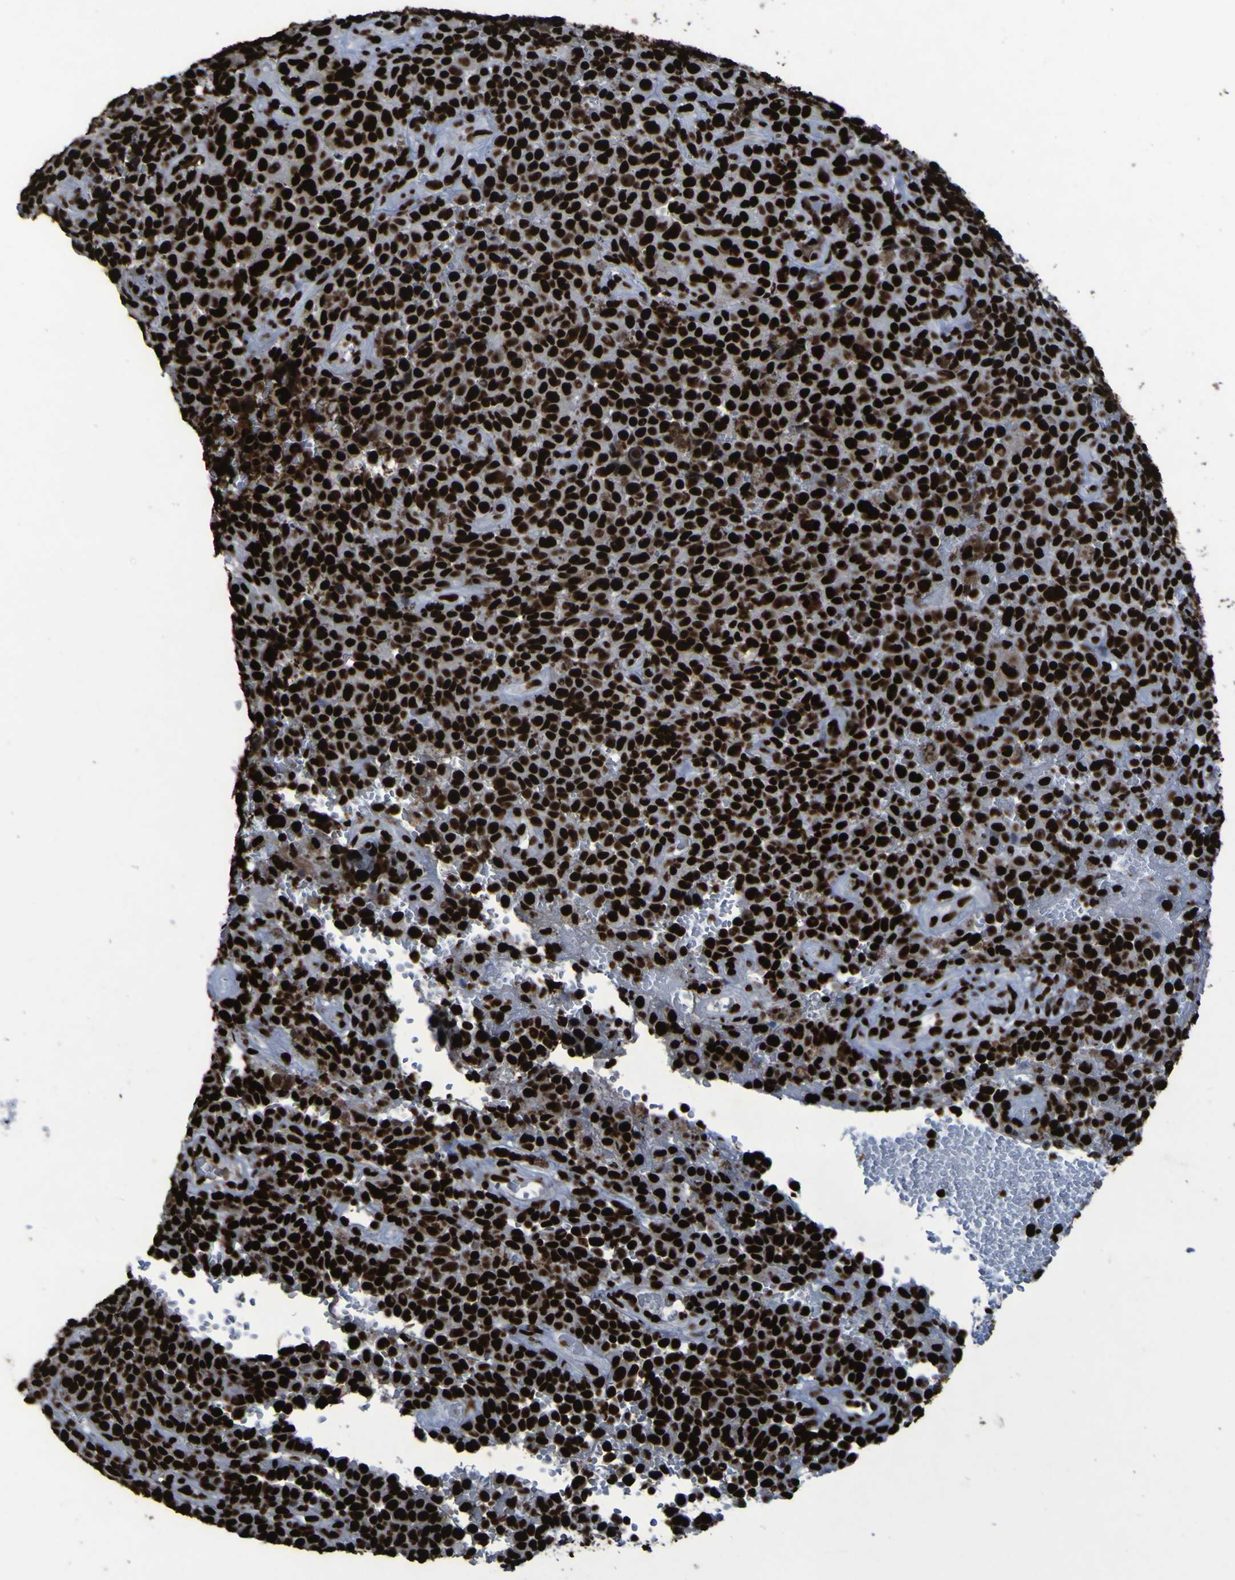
{"staining": {"intensity": "strong", "quantity": ">75%", "location": "nuclear"}, "tissue": "melanoma", "cell_type": "Tumor cells", "image_type": "cancer", "snomed": [{"axis": "morphology", "description": "Malignant melanoma, NOS"}, {"axis": "topography", "description": "Skin"}], "caption": "Protein staining by immunohistochemistry (IHC) shows strong nuclear expression in about >75% of tumor cells in malignant melanoma.", "gene": "NPM1", "patient": {"sex": "female", "age": 82}}